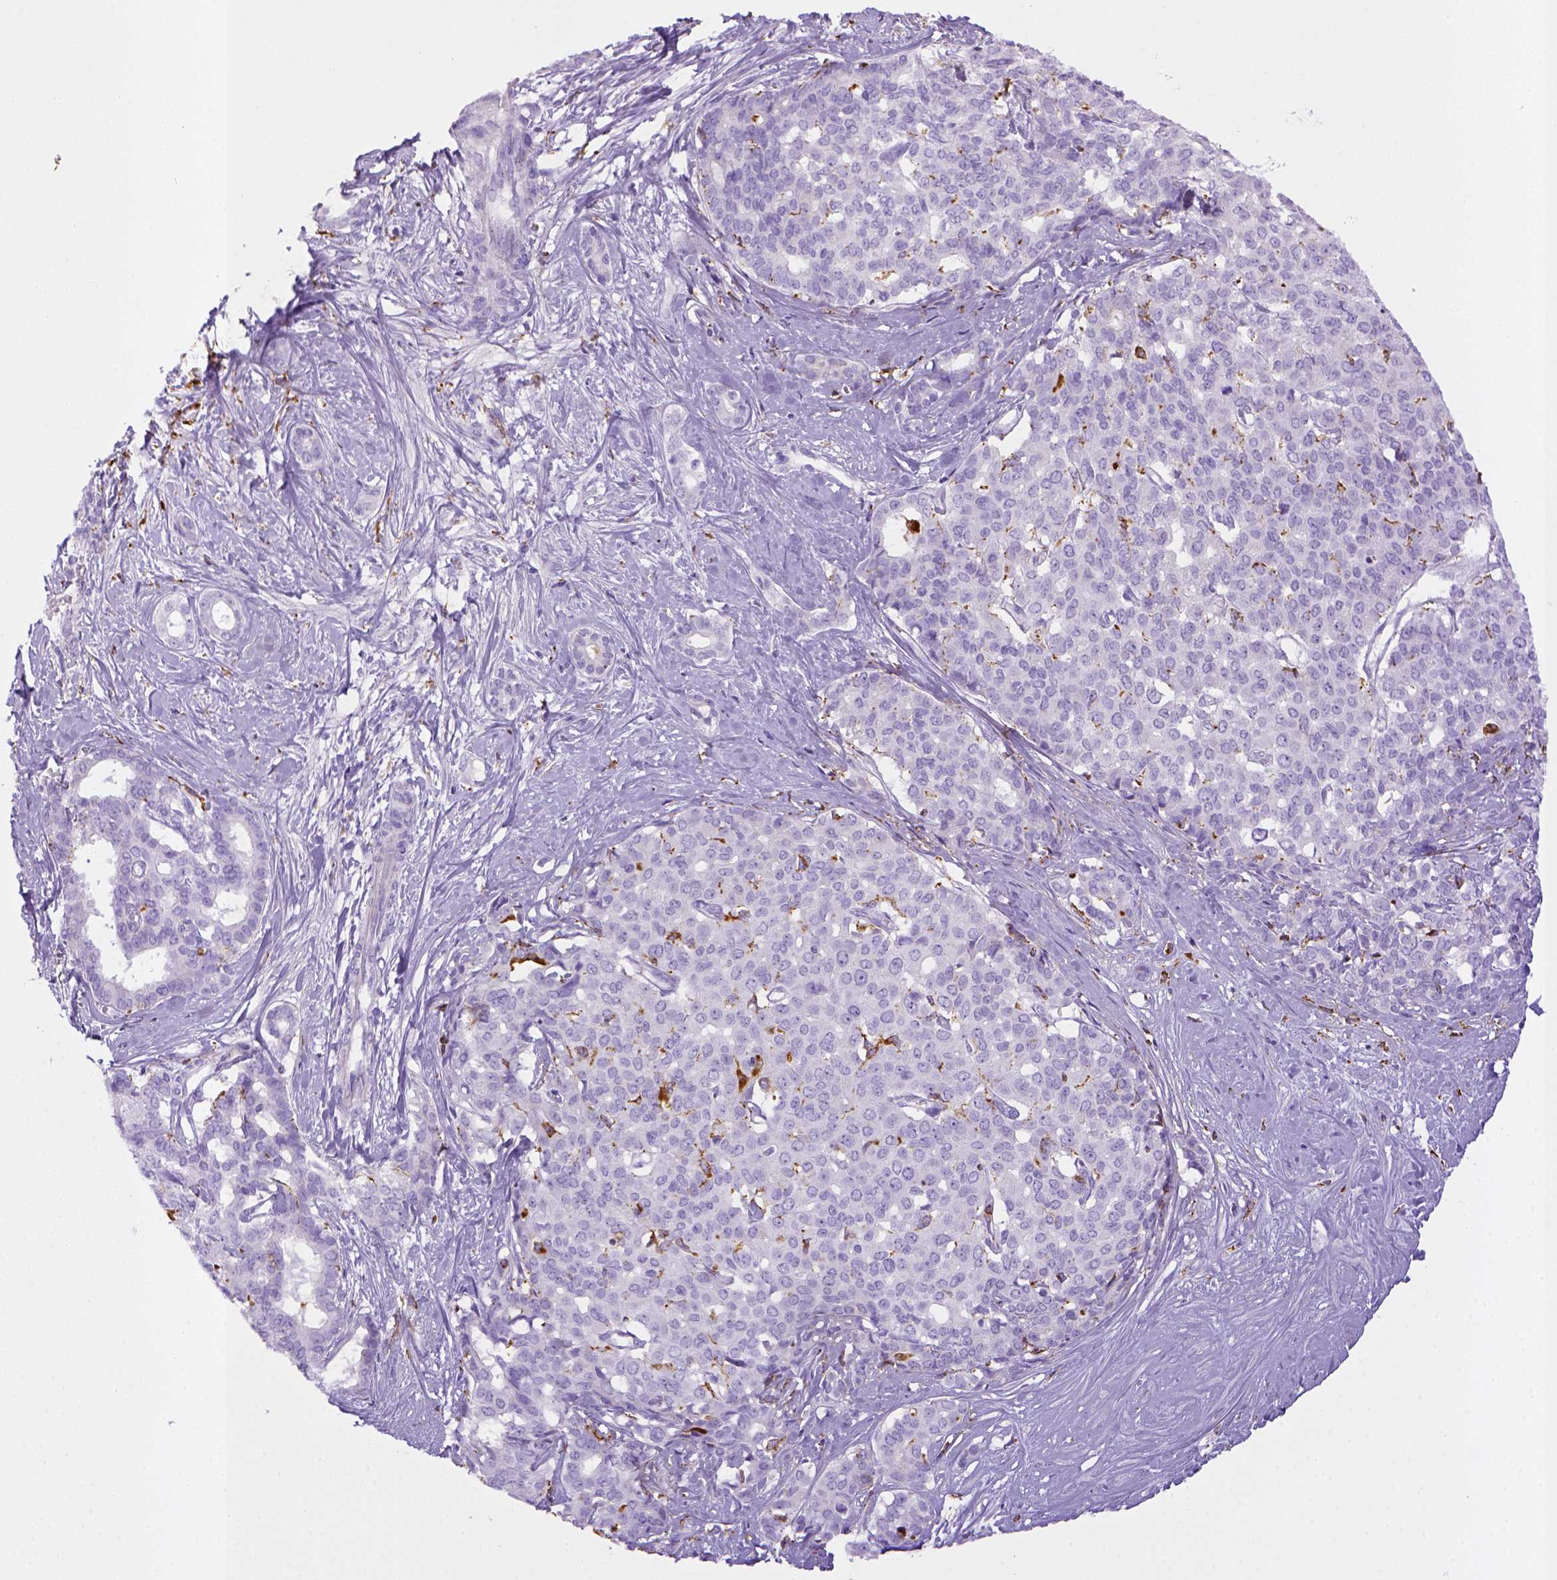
{"staining": {"intensity": "negative", "quantity": "none", "location": "none"}, "tissue": "liver cancer", "cell_type": "Tumor cells", "image_type": "cancer", "snomed": [{"axis": "morphology", "description": "Cholangiocarcinoma"}, {"axis": "topography", "description": "Liver"}], "caption": "Immunohistochemistry (IHC) image of neoplastic tissue: liver cancer stained with DAB (3,3'-diaminobenzidine) exhibits no significant protein expression in tumor cells.", "gene": "CD68", "patient": {"sex": "female", "age": 47}}